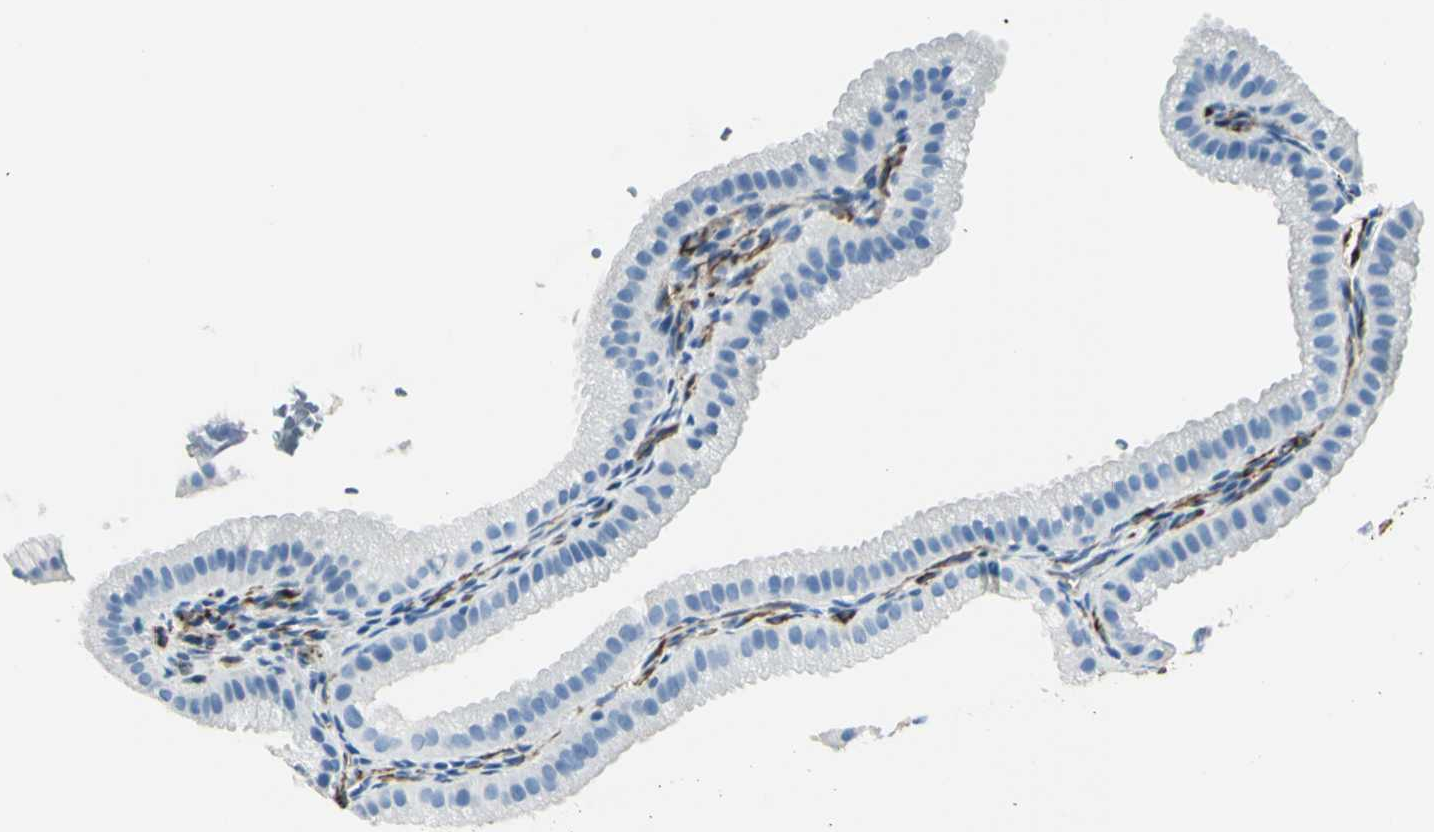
{"staining": {"intensity": "negative", "quantity": "none", "location": "none"}, "tissue": "gallbladder", "cell_type": "Glandular cells", "image_type": "normal", "snomed": [{"axis": "morphology", "description": "Normal tissue, NOS"}, {"axis": "topography", "description": "Gallbladder"}], "caption": "Human gallbladder stained for a protein using immunohistochemistry (IHC) shows no positivity in glandular cells.", "gene": "PTH2R", "patient": {"sex": "female", "age": 64}}